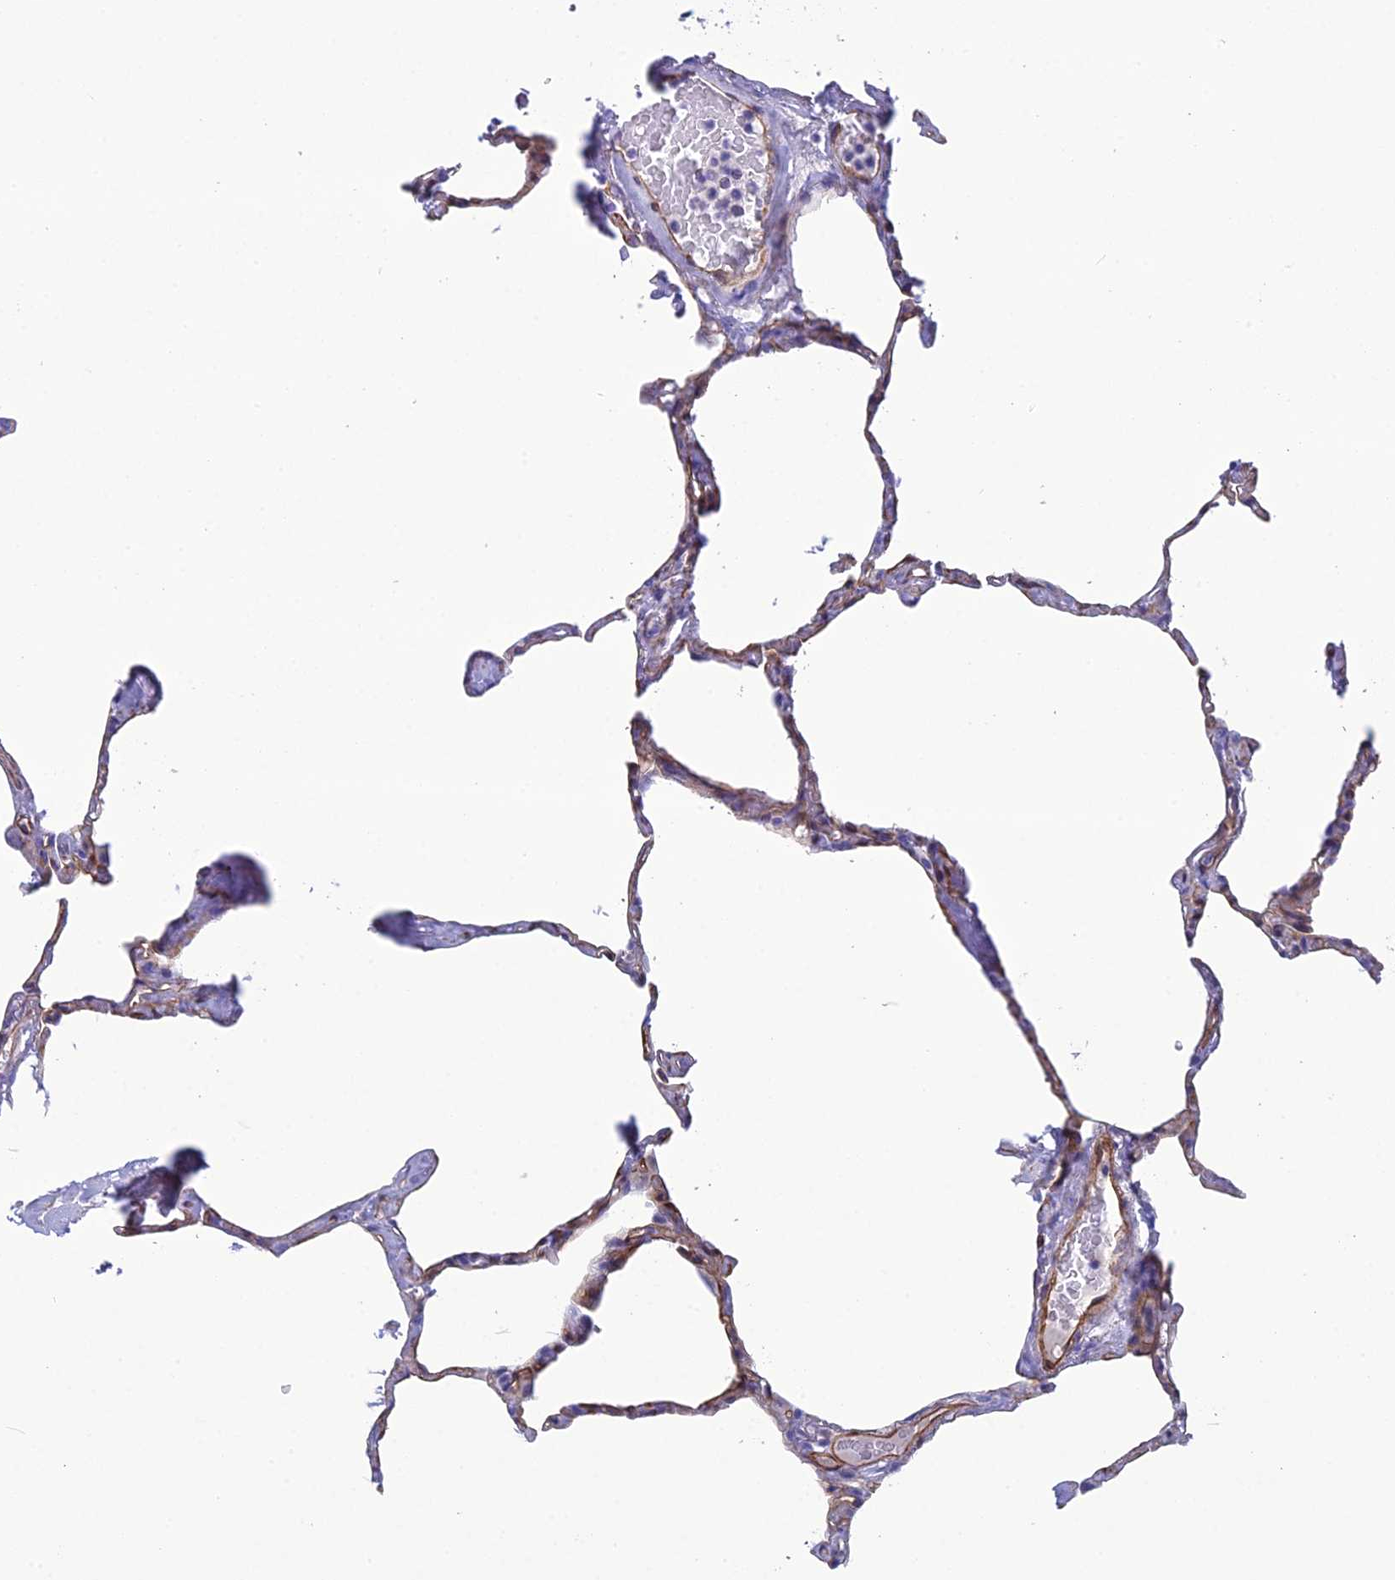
{"staining": {"intensity": "weak", "quantity": "<25%", "location": "cytoplasmic/membranous"}, "tissue": "lung", "cell_type": "Alveolar cells", "image_type": "normal", "snomed": [{"axis": "morphology", "description": "Normal tissue, NOS"}, {"axis": "topography", "description": "Lung"}], "caption": "Immunohistochemistry (IHC) of benign lung displays no staining in alveolar cells. (Brightfield microscopy of DAB (3,3'-diaminobenzidine) immunohistochemistry (IHC) at high magnification).", "gene": "POMGNT1", "patient": {"sex": "male", "age": 65}}